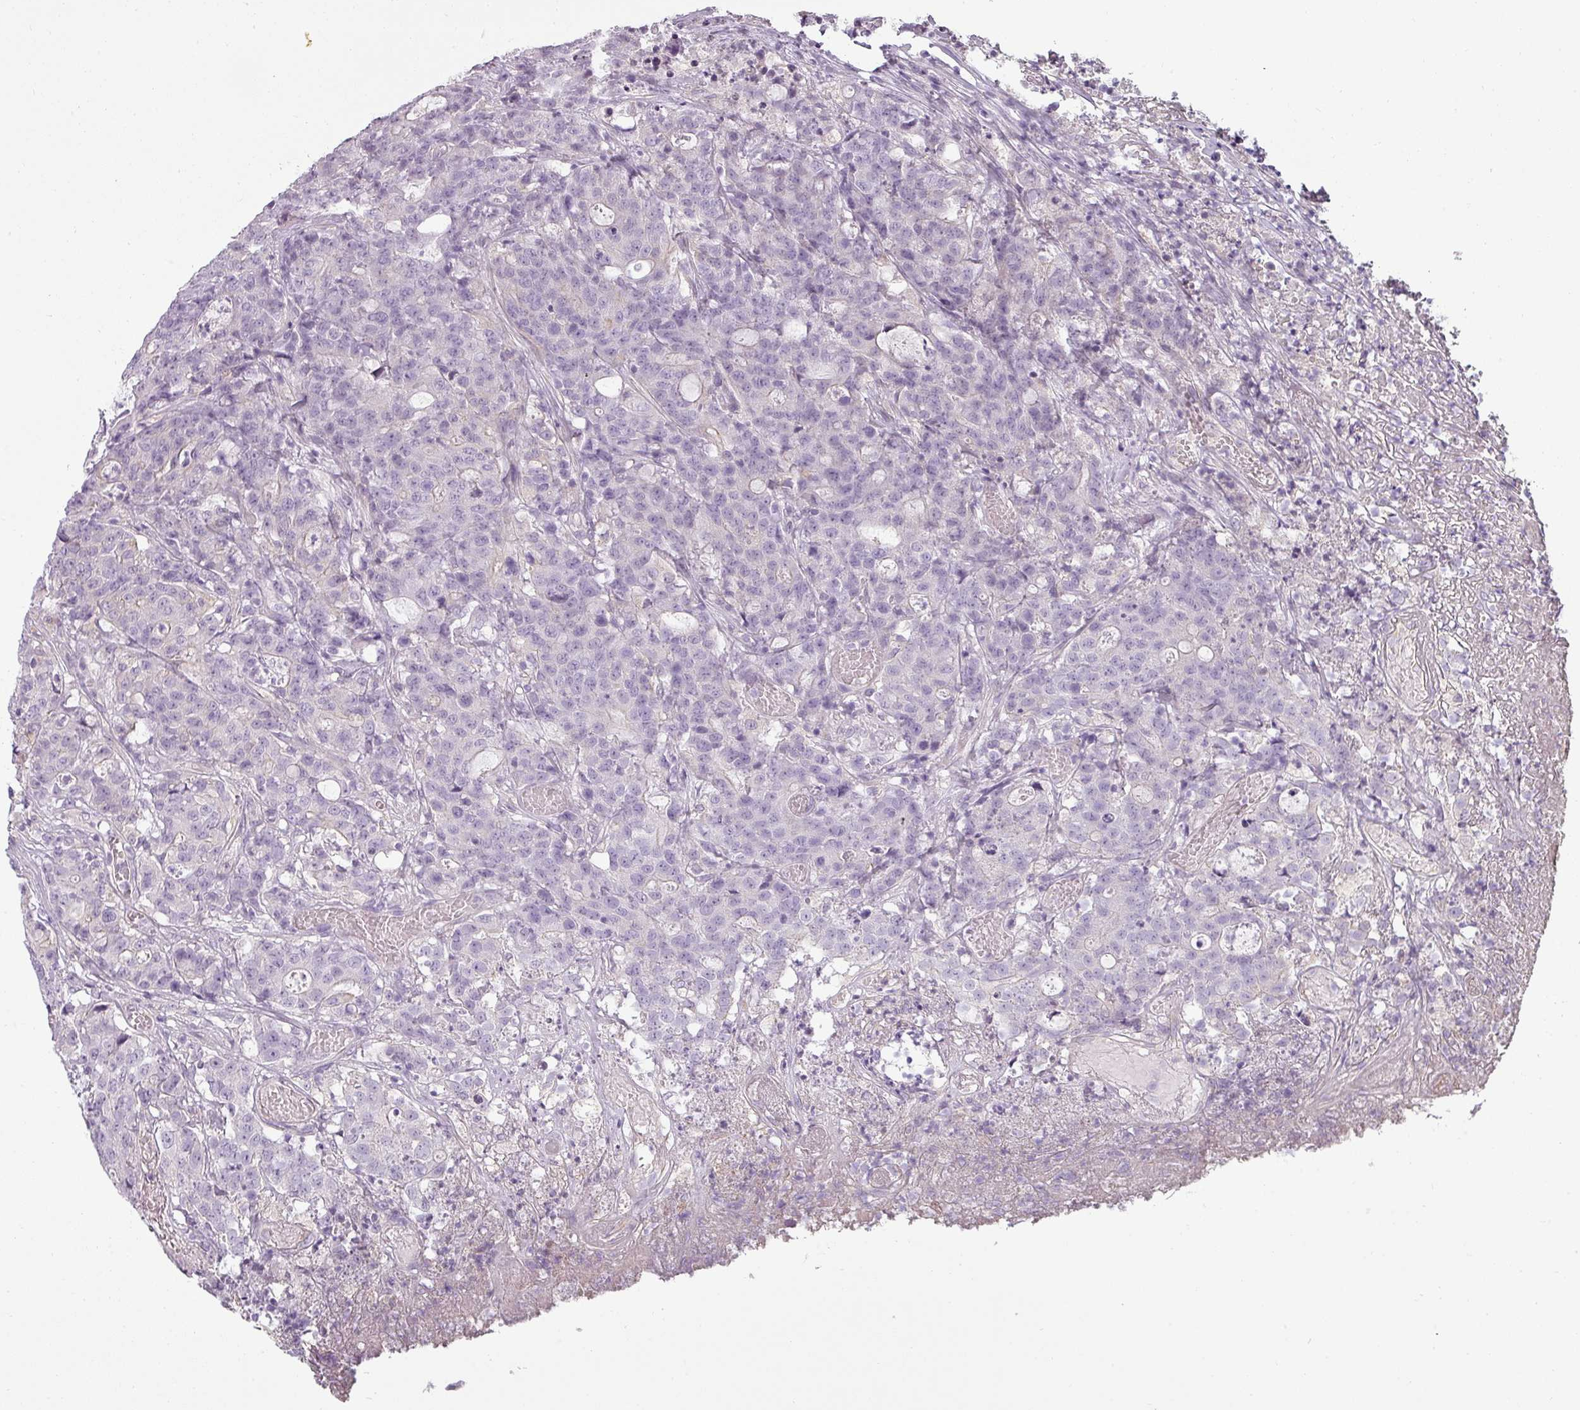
{"staining": {"intensity": "negative", "quantity": "none", "location": "none"}, "tissue": "colorectal cancer", "cell_type": "Tumor cells", "image_type": "cancer", "snomed": [{"axis": "morphology", "description": "Adenocarcinoma, NOS"}, {"axis": "topography", "description": "Colon"}], "caption": "High power microscopy micrograph of an immunohistochemistry micrograph of adenocarcinoma (colorectal), revealing no significant positivity in tumor cells. (DAB (3,3'-diaminobenzidine) immunohistochemistry (IHC) with hematoxylin counter stain).", "gene": "ASB1", "patient": {"sex": "male", "age": 83}}